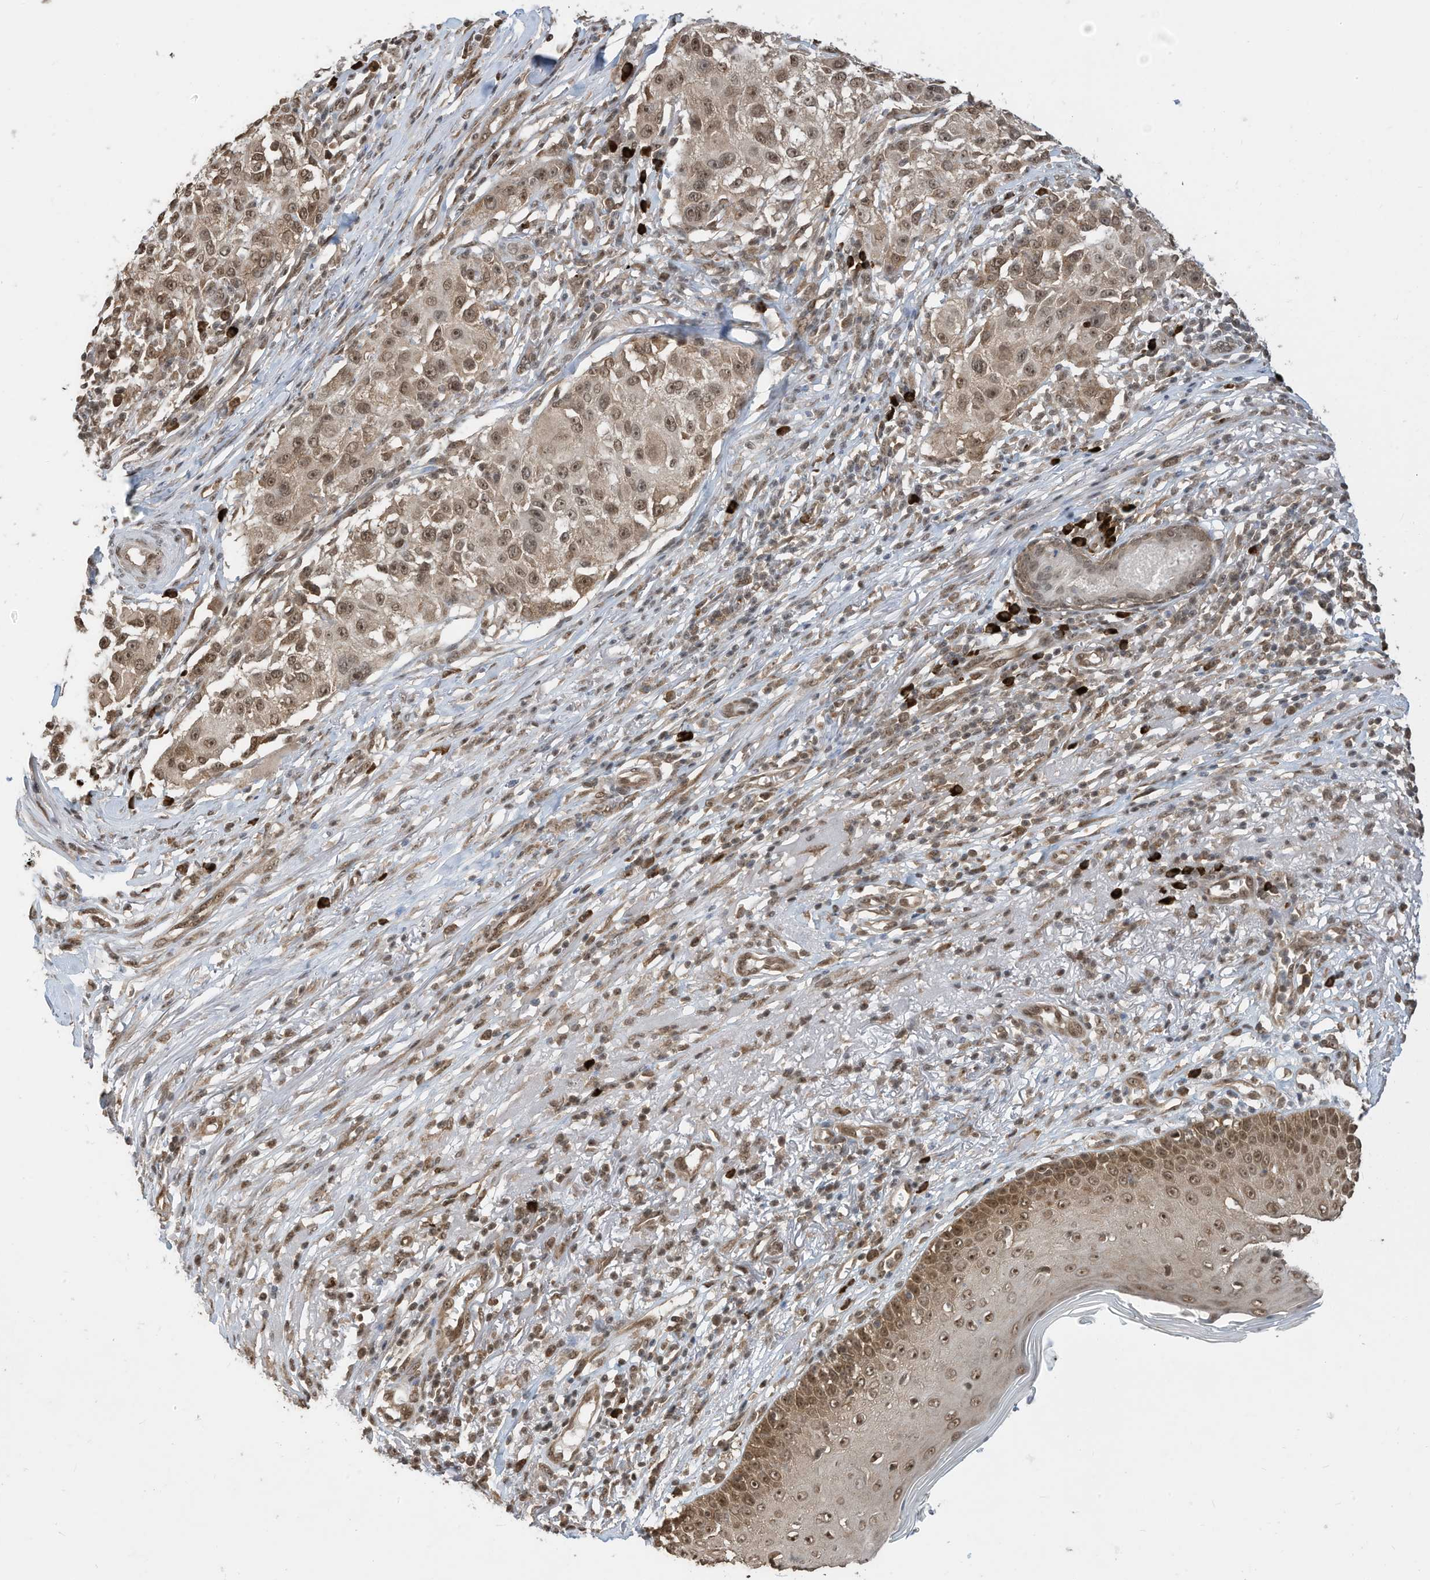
{"staining": {"intensity": "moderate", "quantity": ">75%", "location": "nuclear"}, "tissue": "melanoma", "cell_type": "Tumor cells", "image_type": "cancer", "snomed": [{"axis": "morphology", "description": "Necrosis, NOS"}, {"axis": "morphology", "description": "Malignant melanoma, NOS"}, {"axis": "topography", "description": "Skin"}], "caption": "Immunohistochemistry (IHC) photomicrograph of malignant melanoma stained for a protein (brown), which shows medium levels of moderate nuclear staining in about >75% of tumor cells.", "gene": "ZNF195", "patient": {"sex": "female", "age": 87}}